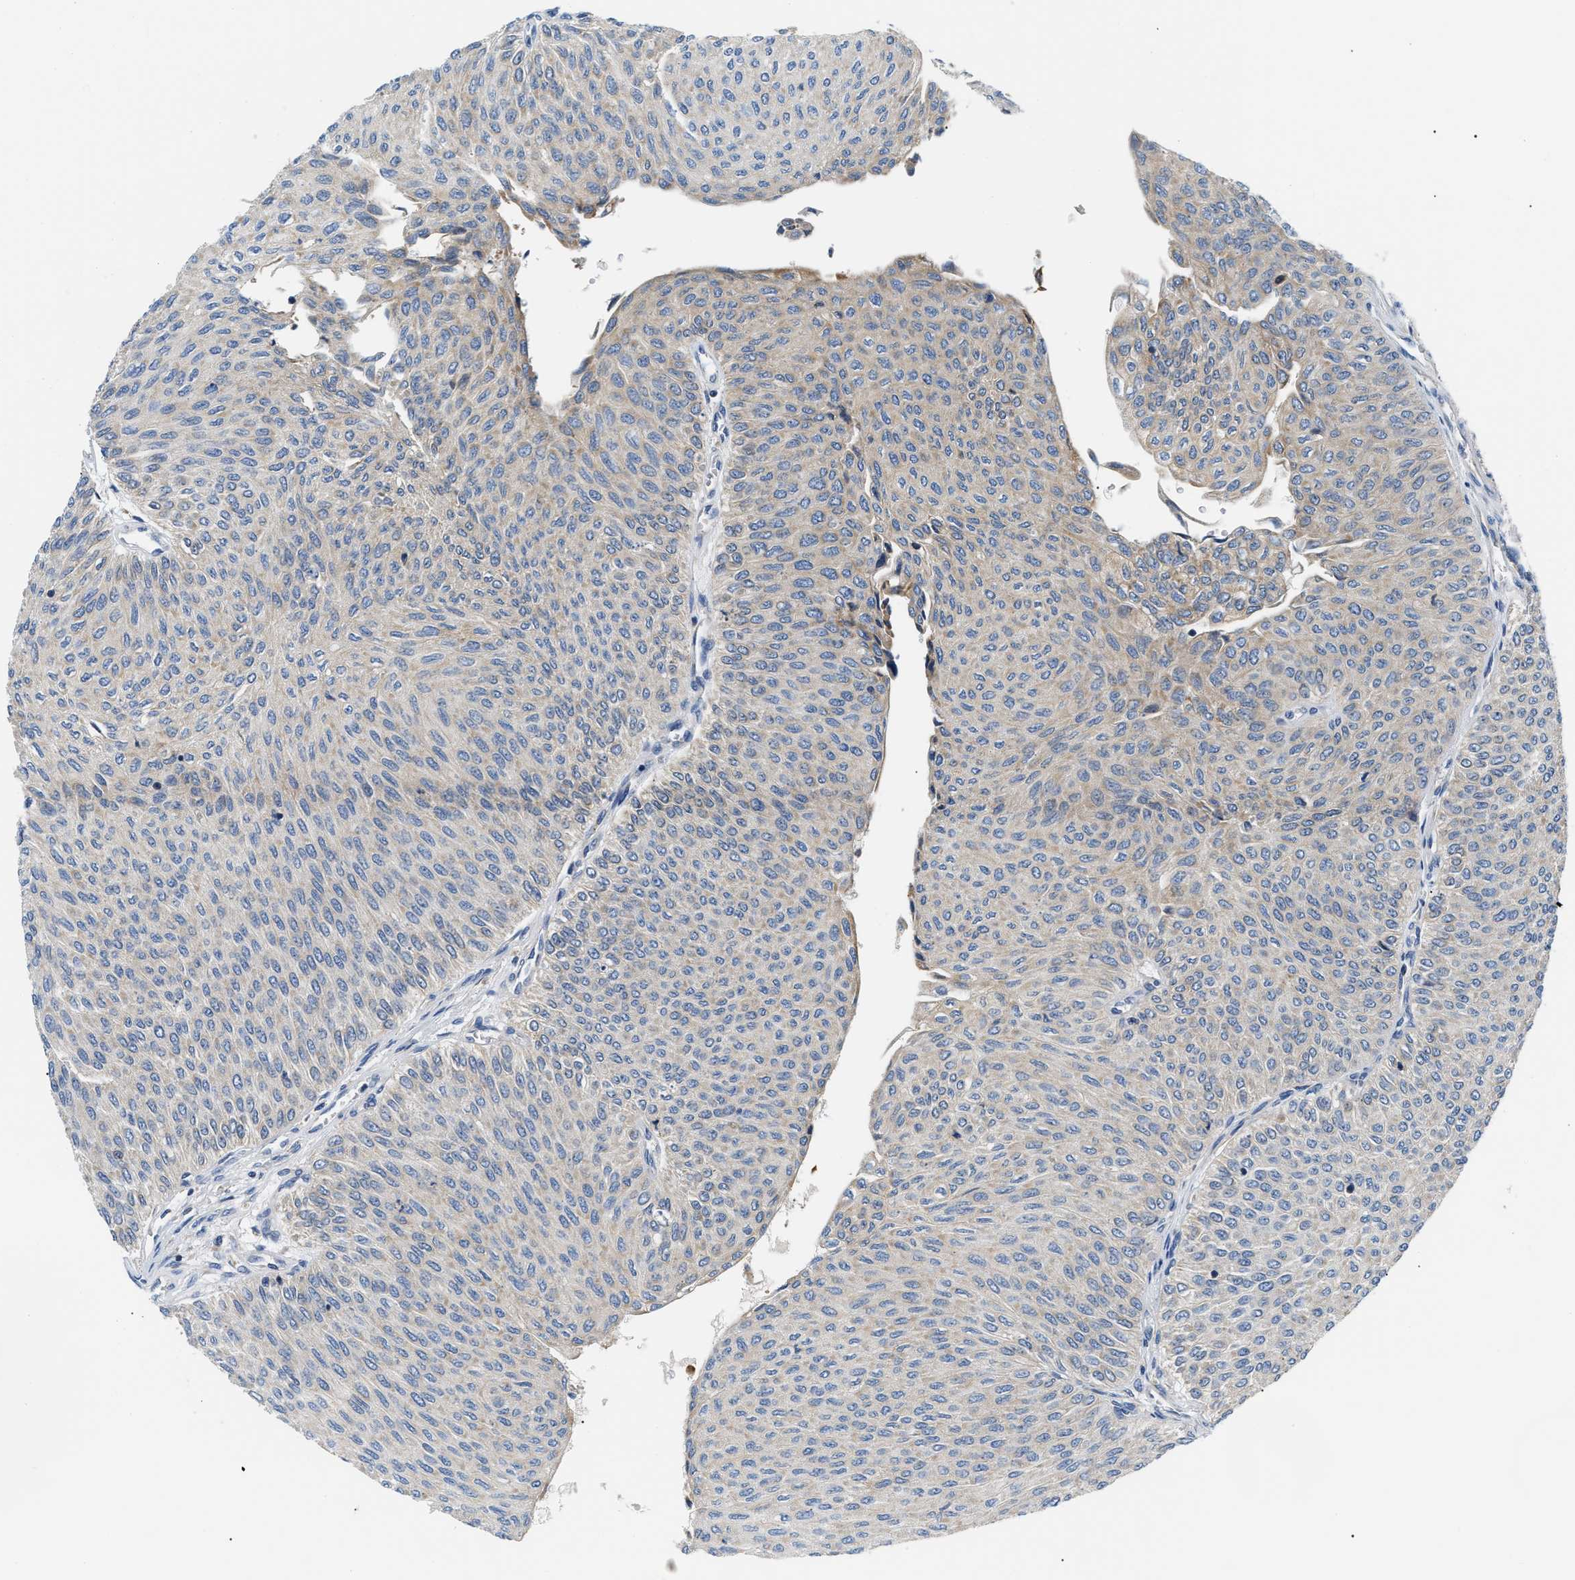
{"staining": {"intensity": "weak", "quantity": "25%-75%", "location": "cytoplasmic/membranous"}, "tissue": "urothelial cancer", "cell_type": "Tumor cells", "image_type": "cancer", "snomed": [{"axis": "morphology", "description": "Urothelial carcinoma, Low grade"}, {"axis": "topography", "description": "Urinary bladder"}], "caption": "A photomicrograph showing weak cytoplasmic/membranous positivity in about 25%-75% of tumor cells in urothelial cancer, as visualized by brown immunohistochemical staining.", "gene": "HDHD3", "patient": {"sex": "male", "age": 78}}